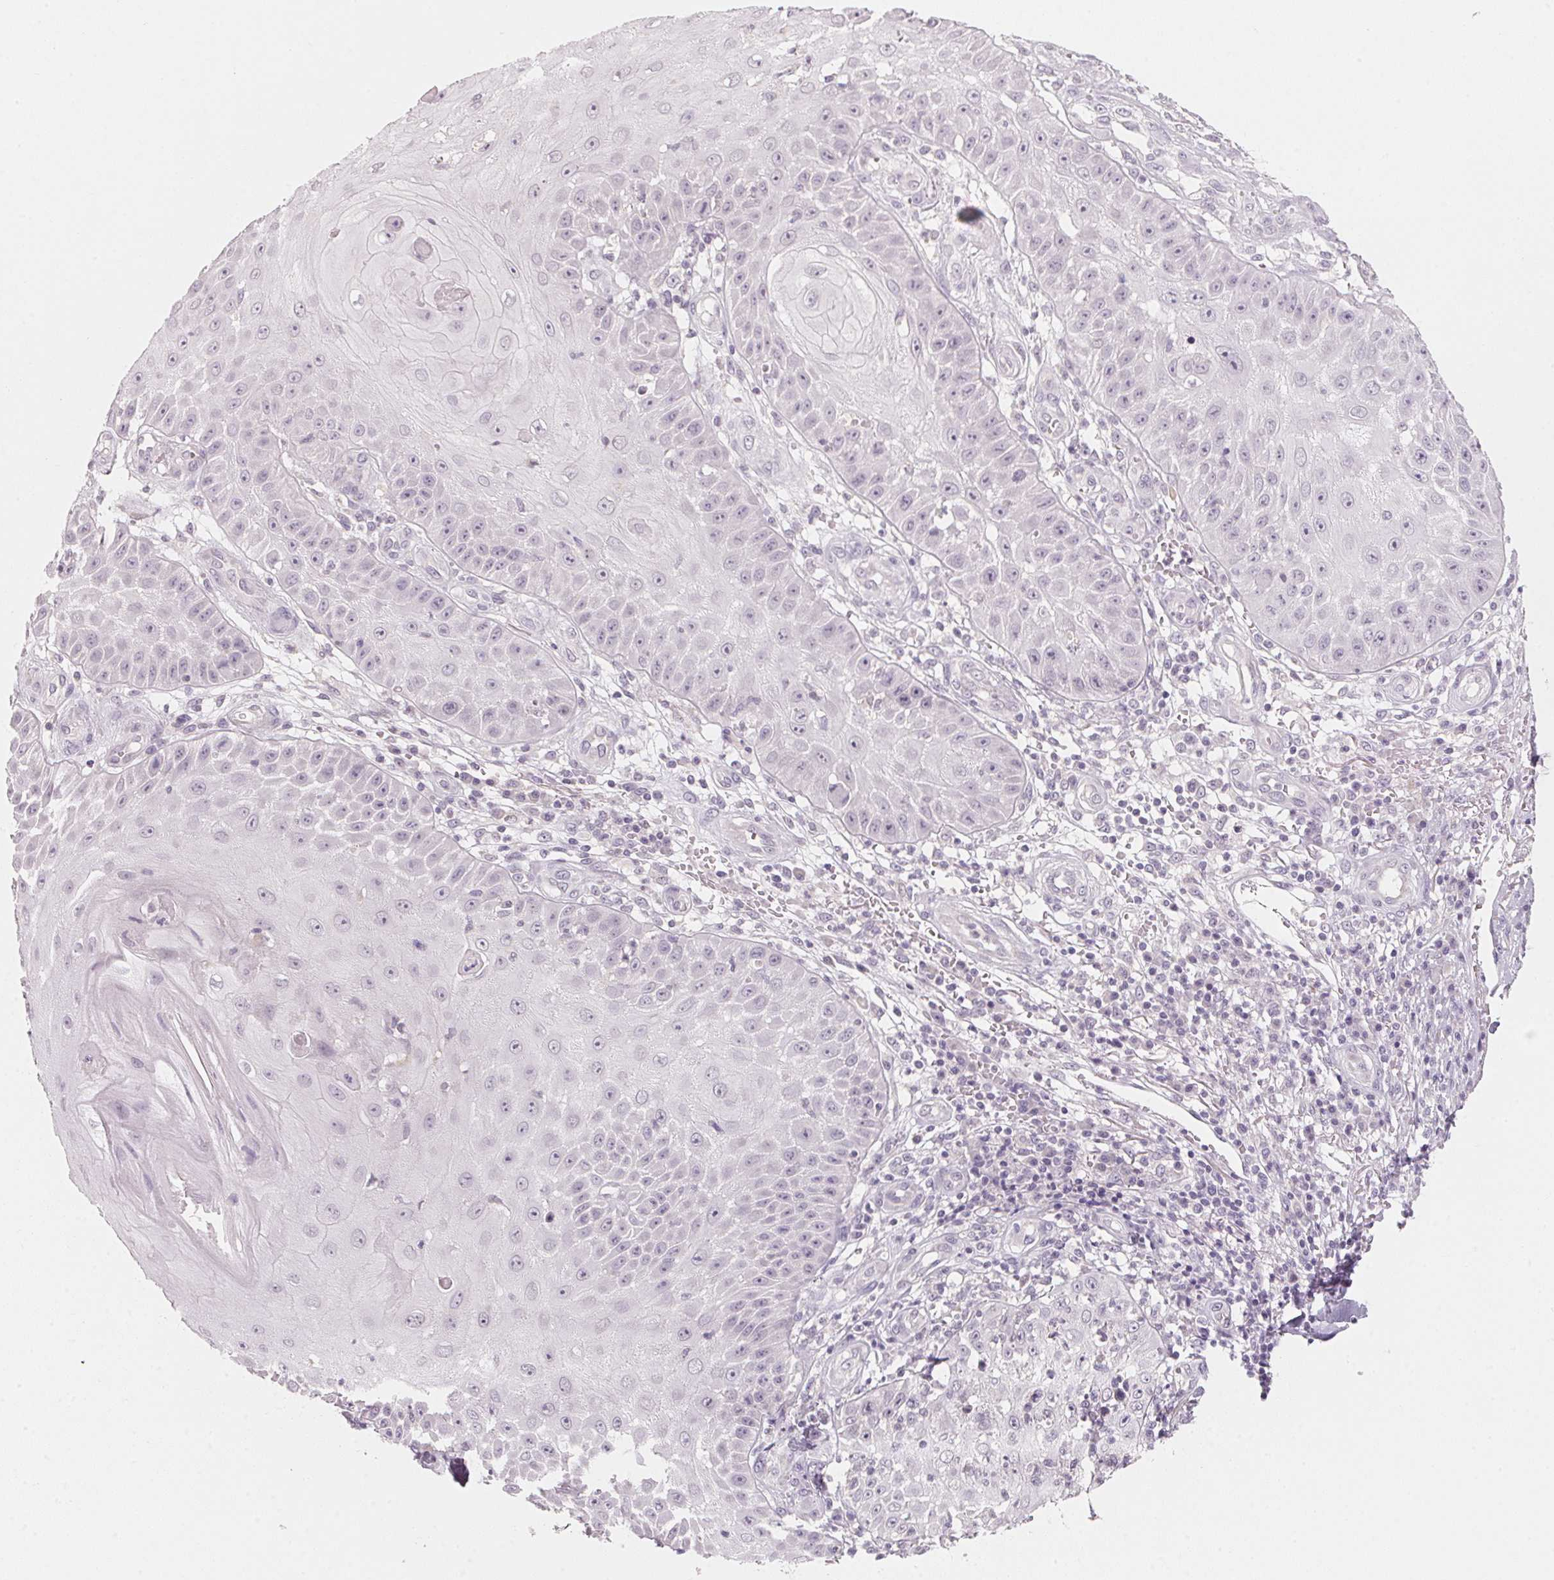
{"staining": {"intensity": "negative", "quantity": "none", "location": "none"}, "tissue": "skin cancer", "cell_type": "Tumor cells", "image_type": "cancer", "snomed": [{"axis": "morphology", "description": "Squamous cell carcinoma, NOS"}, {"axis": "topography", "description": "Skin"}], "caption": "Immunohistochemistry image of neoplastic tissue: skin cancer (squamous cell carcinoma) stained with DAB (3,3'-diaminobenzidine) shows no significant protein expression in tumor cells.", "gene": "ANKRD31", "patient": {"sex": "male", "age": 70}}